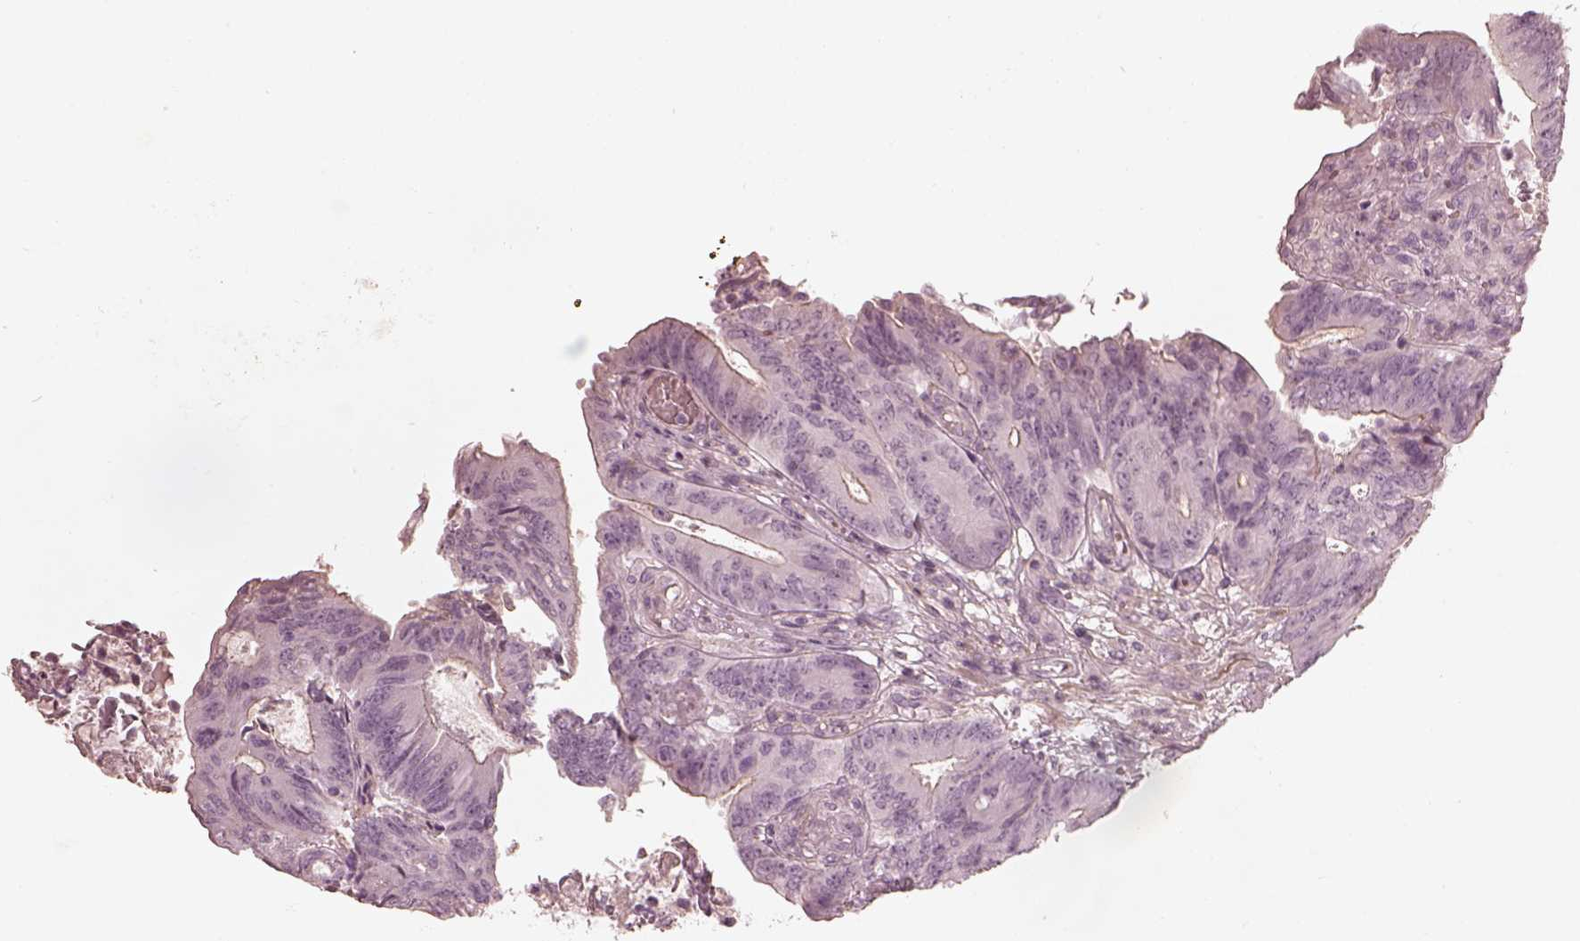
{"staining": {"intensity": "negative", "quantity": "none", "location": "none"}, "tissue": "colorectal cancer", "cell_type": "Tumor cells", "image_type": "cancer", "snomed": [{"axis": "morphology", "description": "Adenocarcinoma, NOS"}, {"axis": "topography", "description": "Colon"}], "caption": "Tumor cells show no significant staining in adenocarcinoma (colorectal). (DAB (3,3'-diaminobenzidine) IHC with hematoxylin counter stain).", "gene": "PRLHR", "patient": {"sex": "female", "age": 70}}